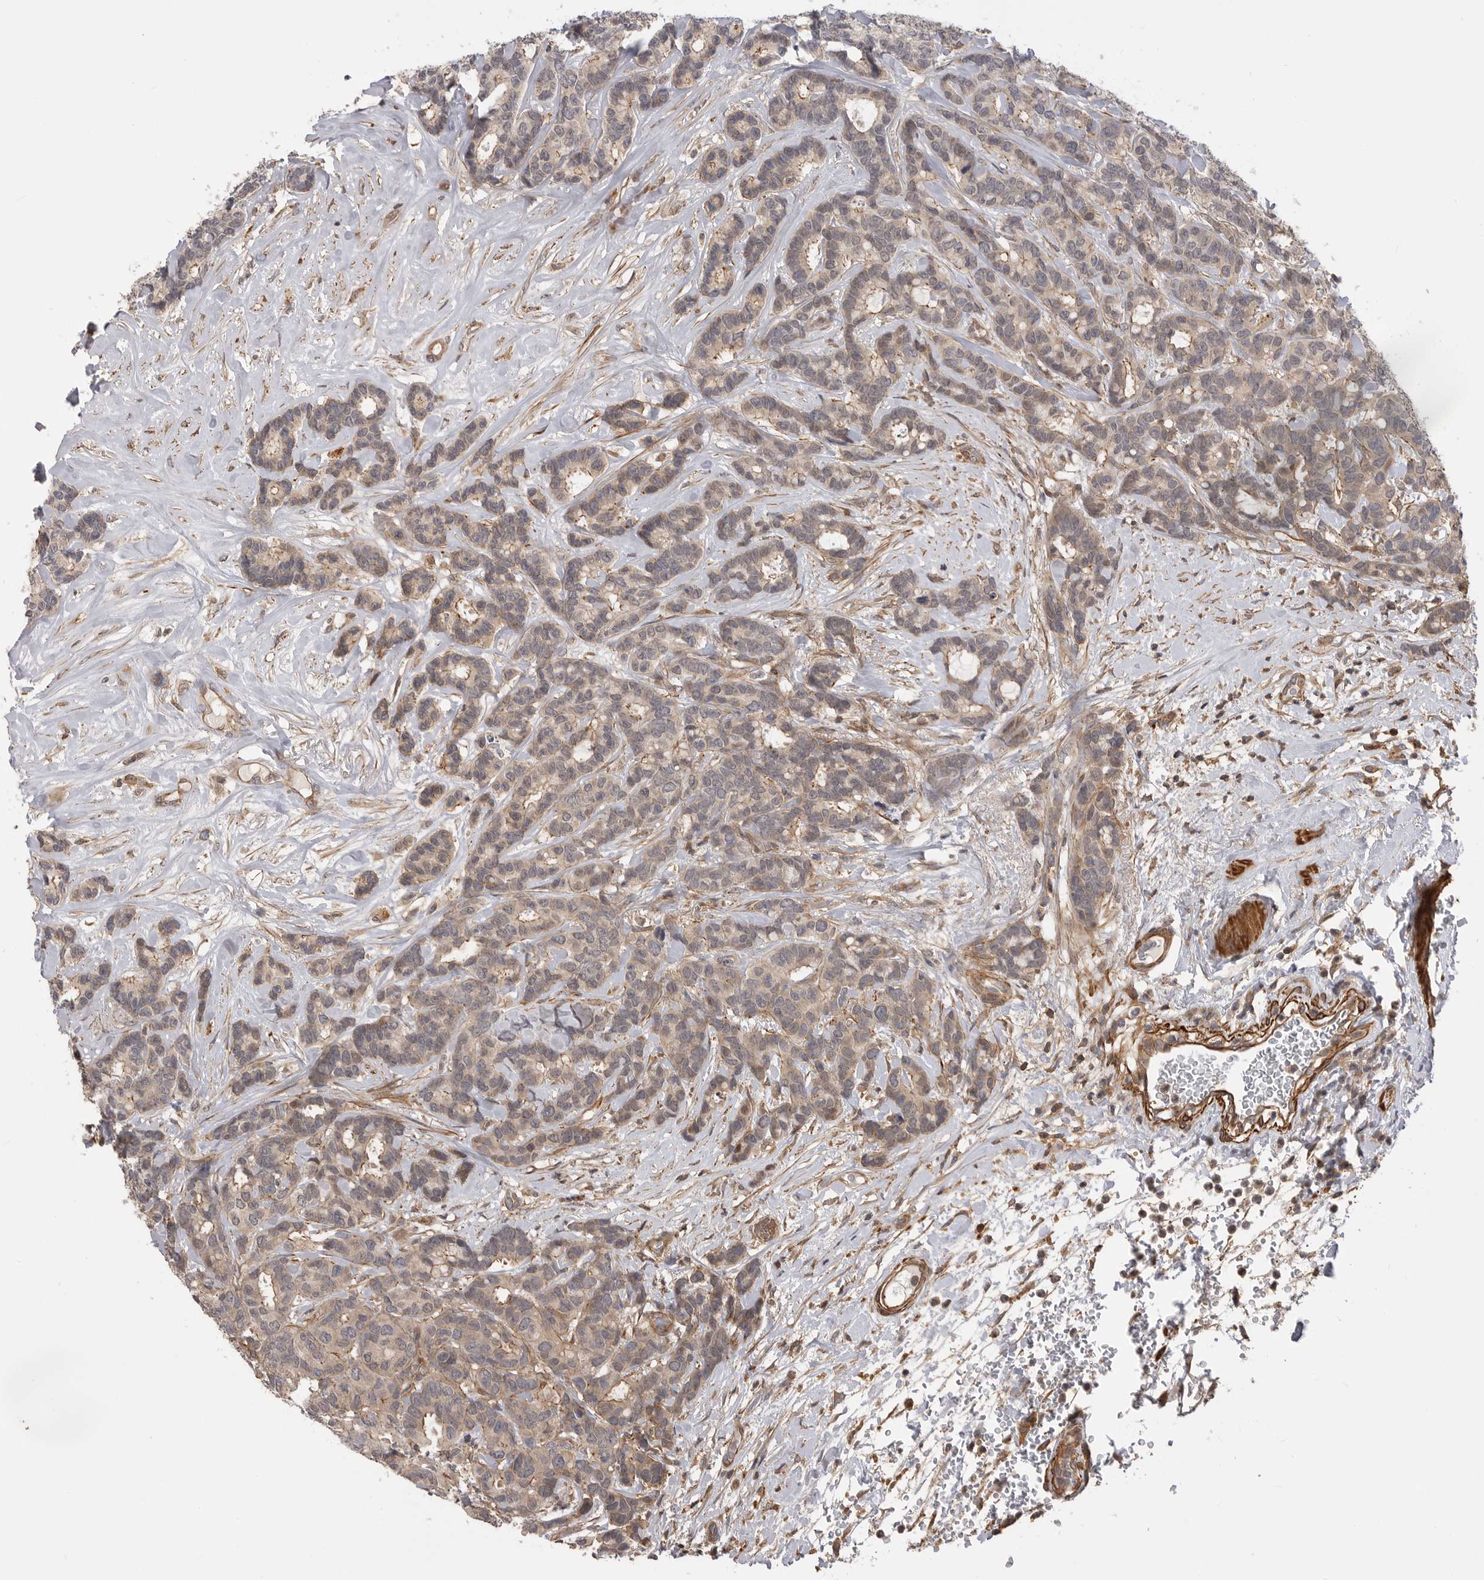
{"staining": {"intensity": "weak", "quantity": "<25%", "location": "cytoplasmic/membranous"}, "tissue": "breast cancer", "cell_type": "Tumor cells", "image_type": "cancer", "snomed": [{"axis": "morphology", "description": "Duct carcinoma"}, {"axis": "topography", "description": "Breast"}], "caption": "Breast invasive ductal carcinoma stained for a protein using immunohistochemistry shows no staining tumor cells.", "gene": "TRIM56", "patient": {"sex": "female", "age": 87}}